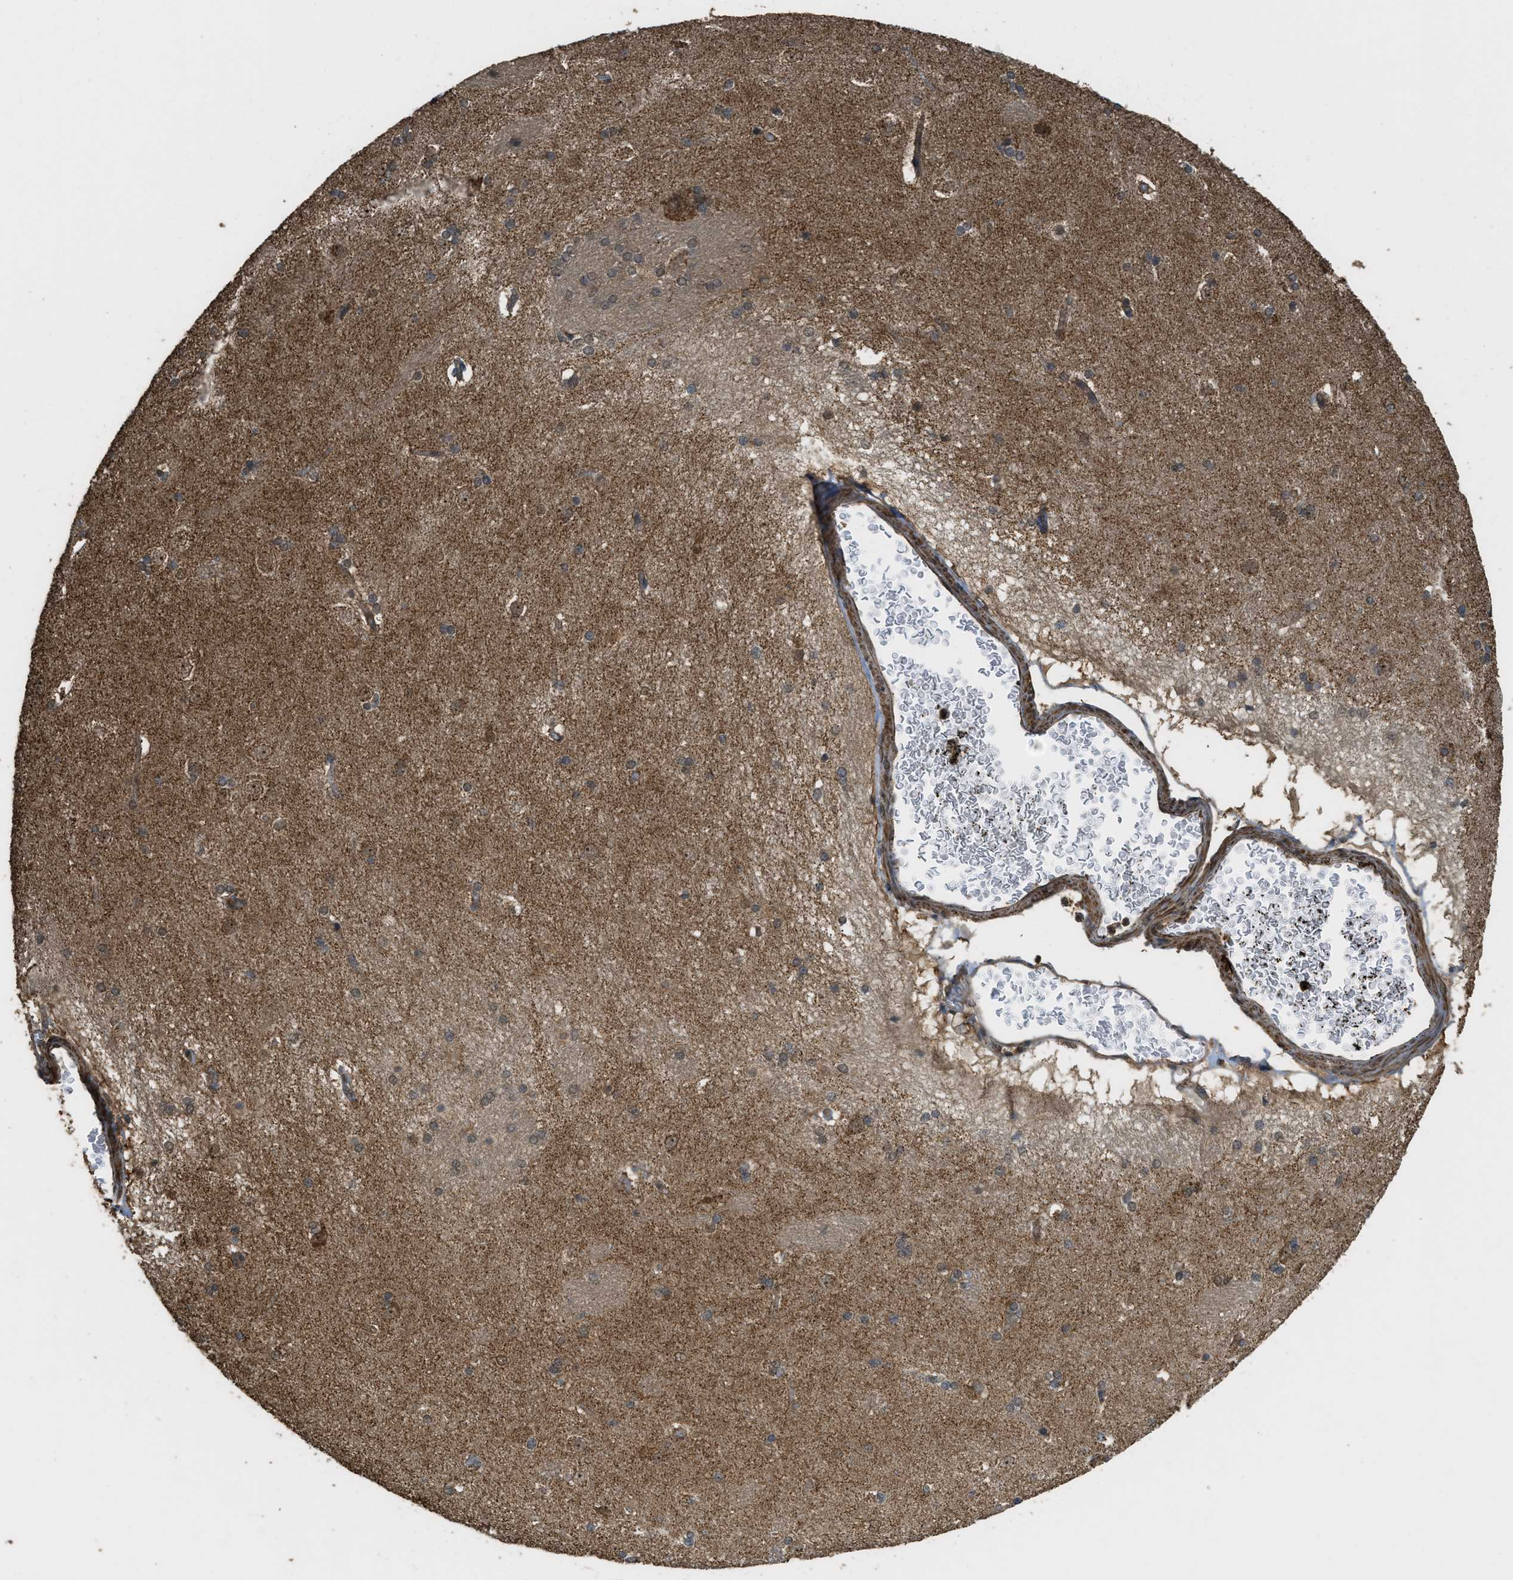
{"staining": {"intensity": "moderate", "quantity": "25%-75%", "location": "cytoplasmic/membranous,nuclear"}, "tissue": "caudate", "cell_type": "Glial cells", "image_type": "normal", "snomed": [{"axis": "morphology", "description": "Normal tissue, NOS"}, {"axis": "topography", "description": "Lateral ventricle wall"}], "caption": "Protein staining shows moderate cytoplasmic/membranous,nuclear staining in approximately 25%-75% of glial cells in benign caudate.", "gene": "CTPS1", "patient": {"sex": "female", "age": 19}}